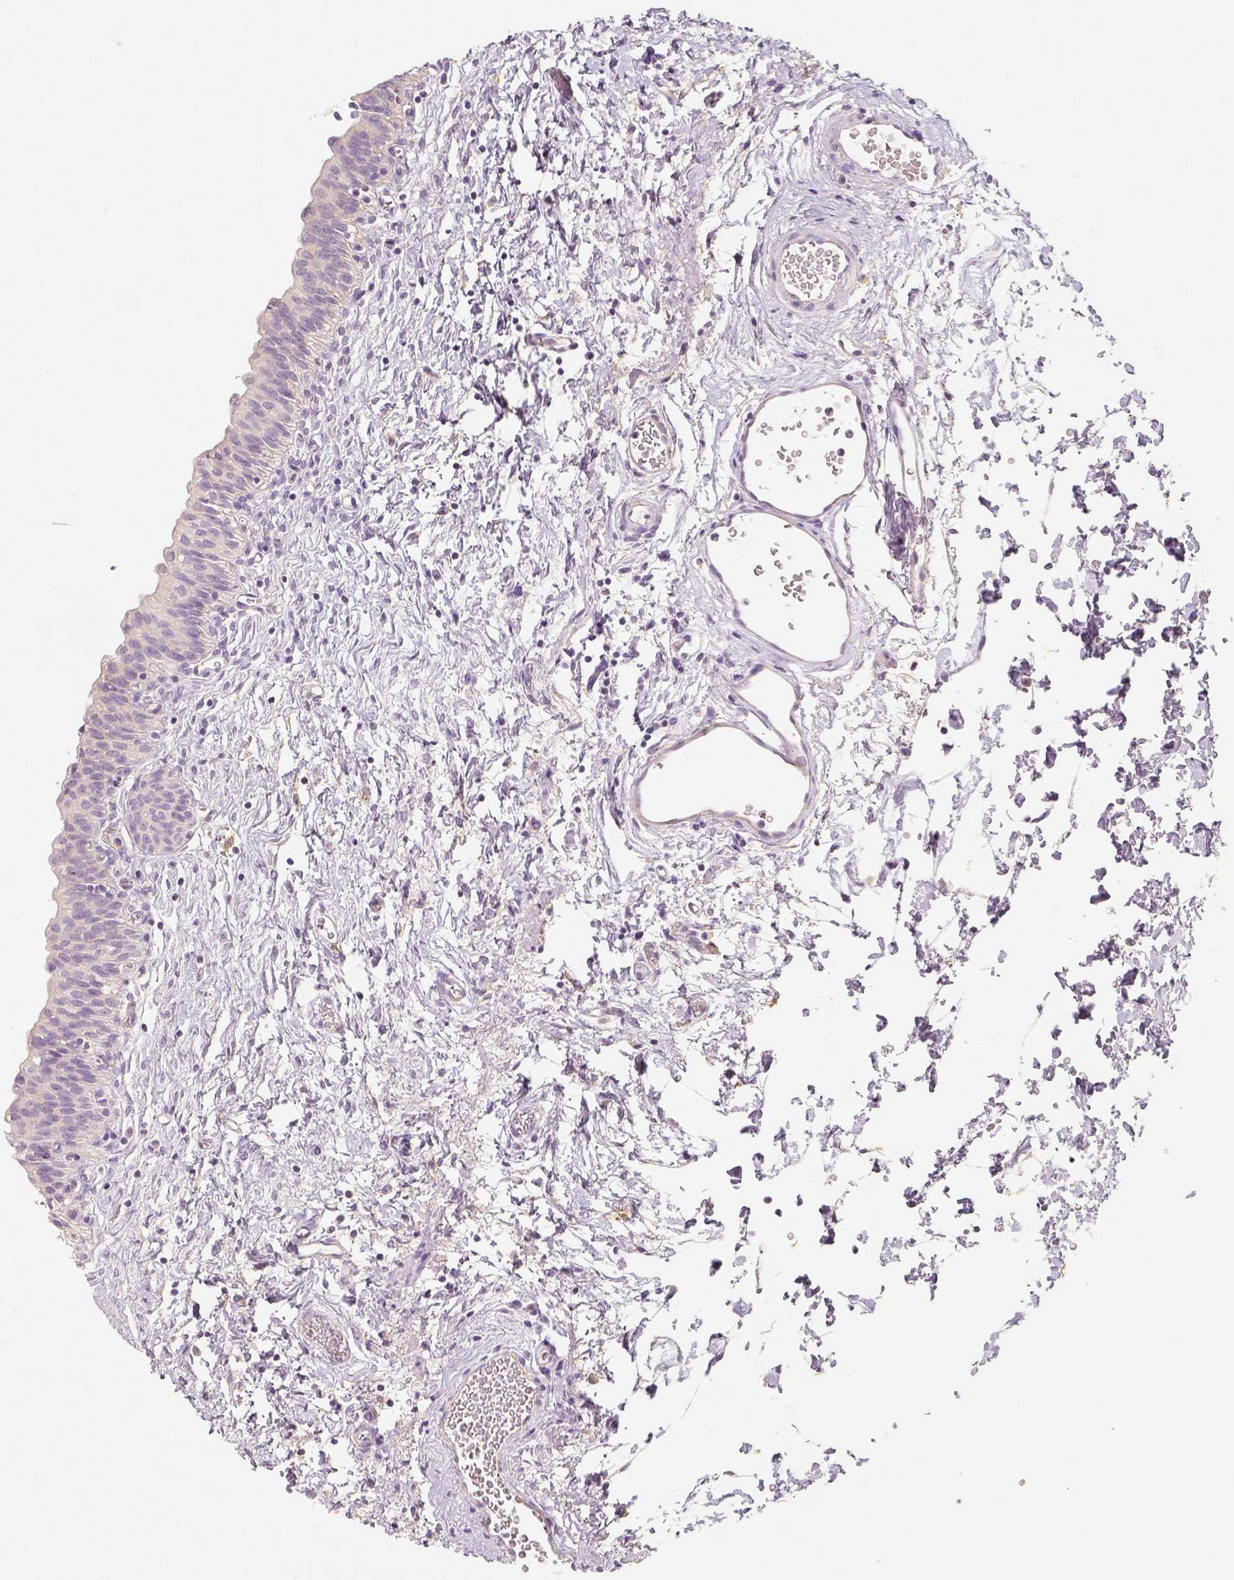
{"staining": {"intensity": "negative", "quantity": "none", "location": "none"}, "tissue": "urinary bladder", "cell_type": "Urothelial cells", "image_type": "normal", "snomed": [{"axis": "morphology", "description": "Normal tissue, NOS"}, {"axis": "topography", "description": "Urinary bladder"}], "caption": "Benign urinary bladder was stained to show a protein in brown. There is no significant positivity in urothelial cells. (DAB (3,3'-diaminobenzidine) IHC visualized using brightfield microscopy, high magnification).", "gene": "THY1", "patient": {"sex": "male", "age": 56}}